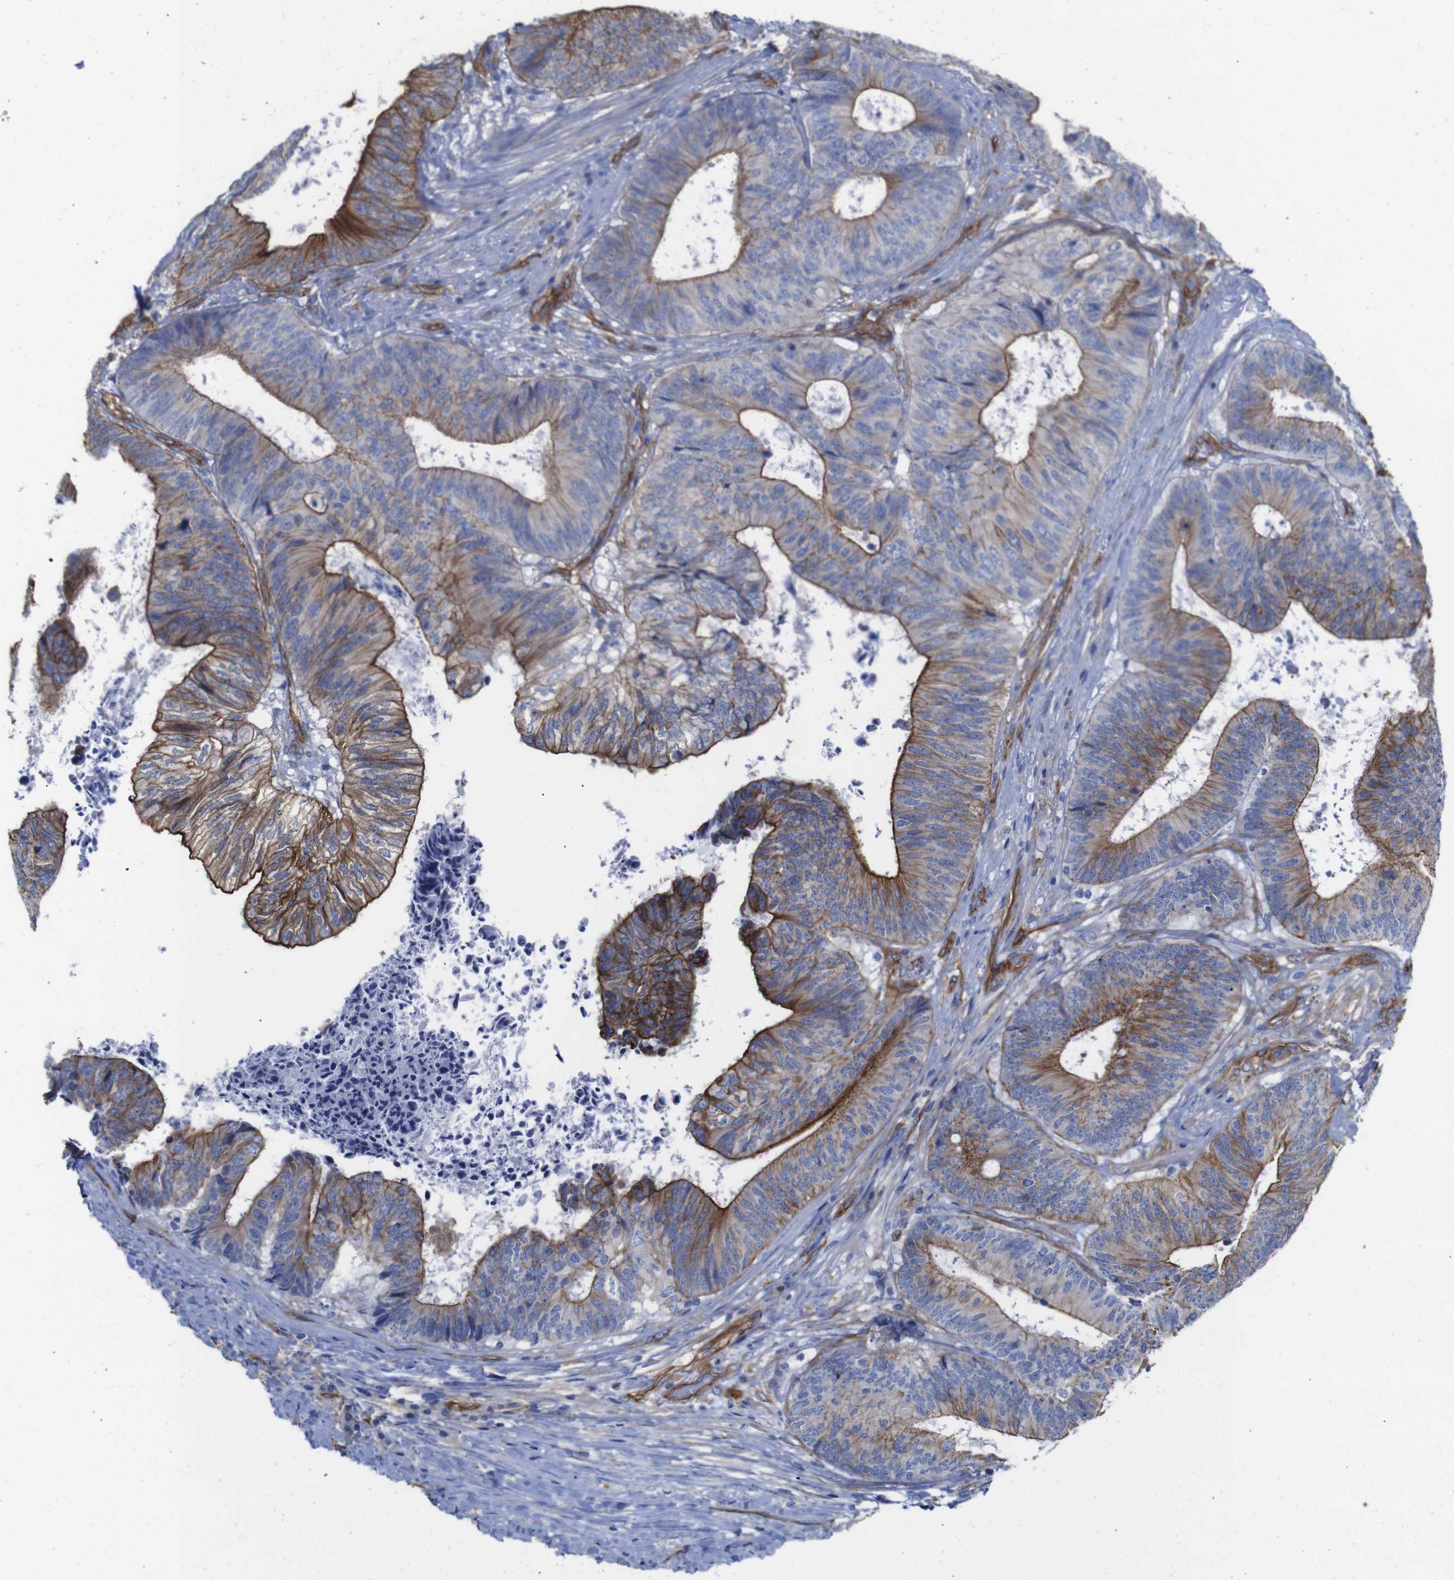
{"staining": {"intensity": "moderate", "quantity": "25%-75%", "location": "cytoplasmic/membranous"}, "tissue": "colorectal cancer", "cell_type": "Tumor cells", "image_type": "cancer", "snomed": [{"axis": "morphology", "description": "Adenocarcinoma, NOS"}, {"axis": "topography", "description": "Rectum"}], "caption": "High-power microscopy captured an immunohistochemistry (IHC) image of colorectal cancer, revealing moderate cytoplasmic/membranous expression in approximately 25%-75% of tumor cells.", "gene": "SPTBN1", "patient": {"sex": "male", "age": 72}}